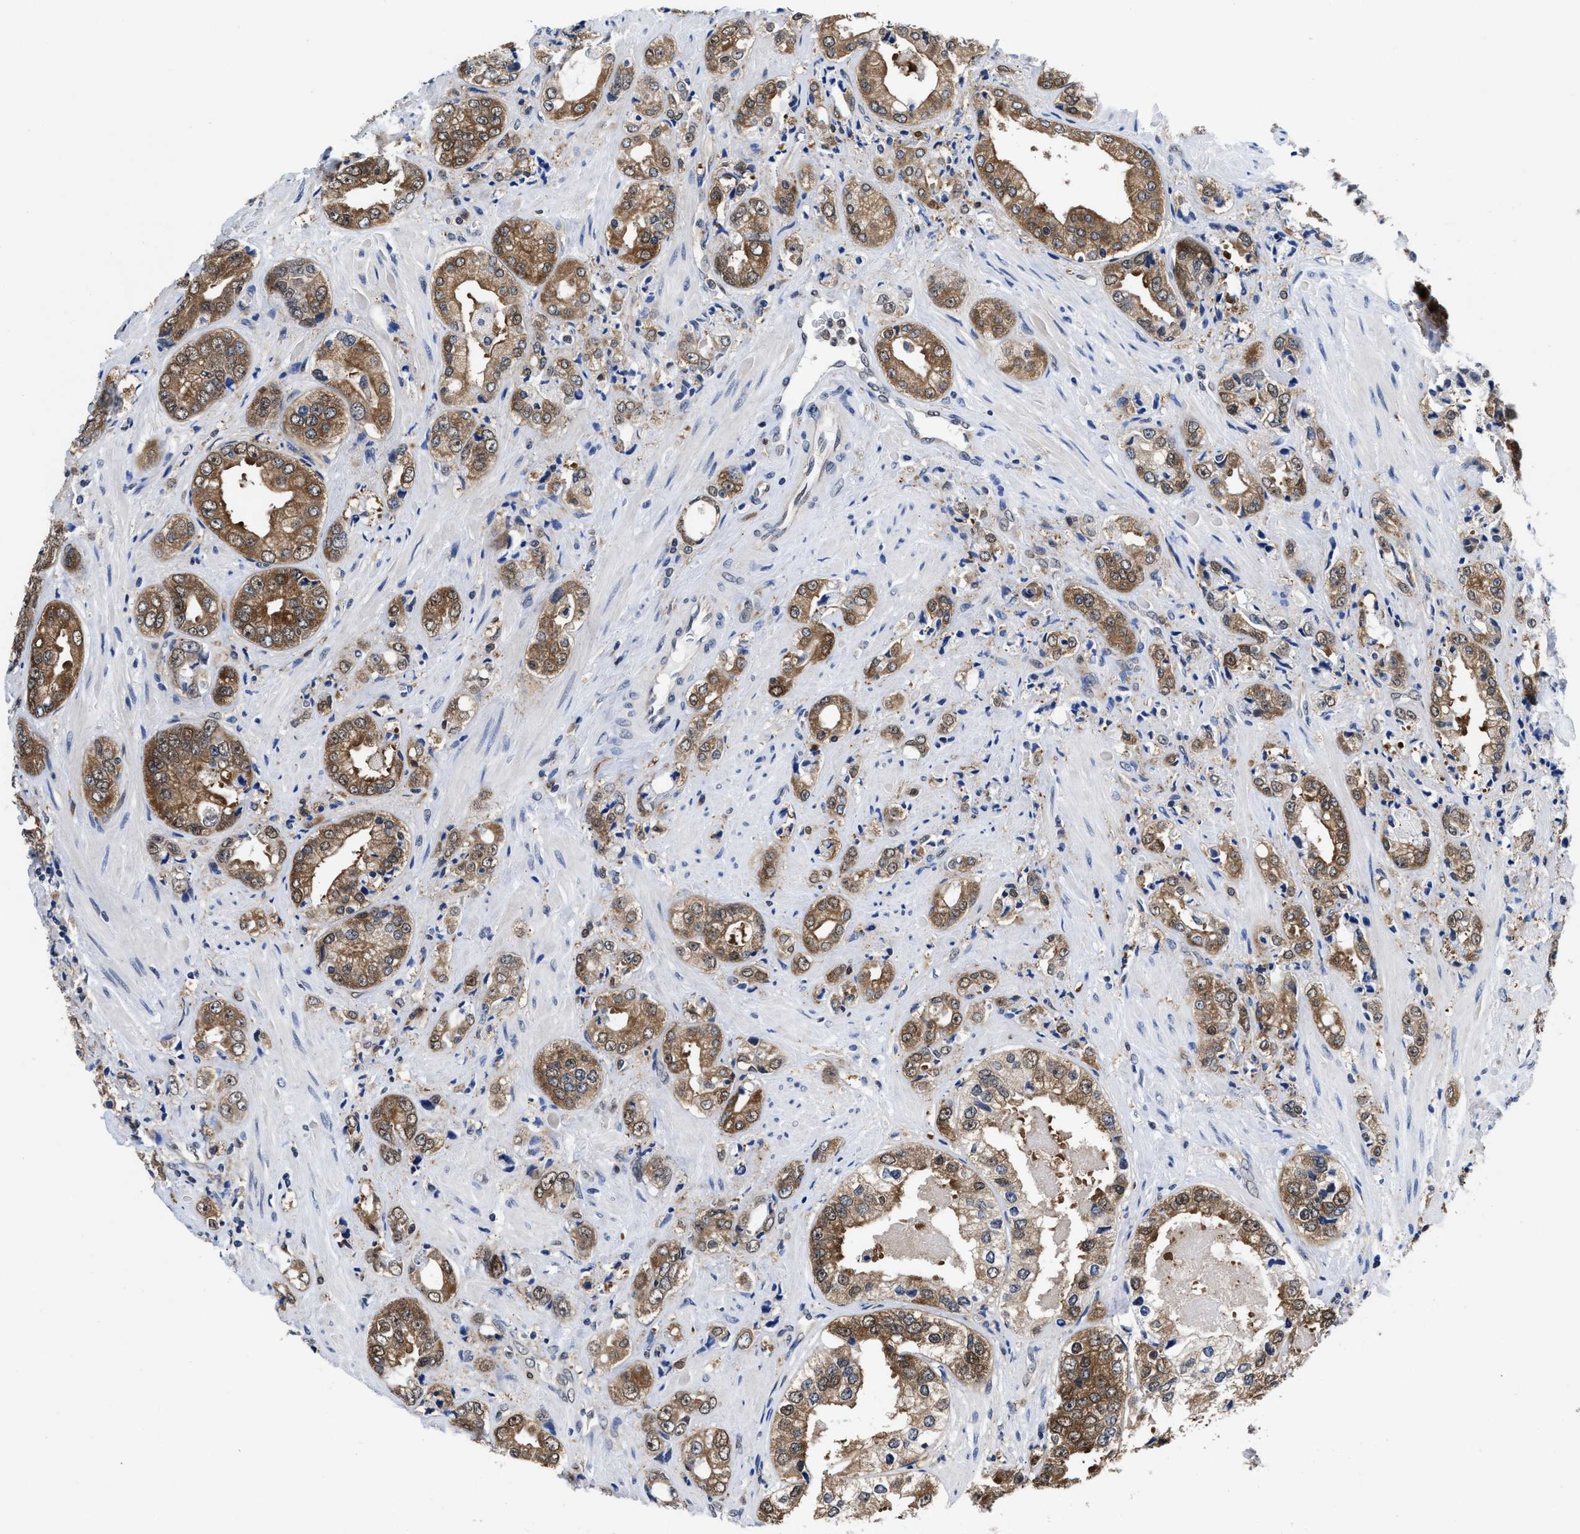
{"staining": {"intensity": "moderate", "quantity": ">75%", "location": "cytoplasmic/membranous"}, "tissue": "prostate cancer", "cell_type": "Tumor cells", "image_type": "cancer", "snomed": [{"axis": "morphology", "description": "Adenocarcinoma, High grade"}, {"axis": "topography", "description": "Prostate"}], "caption": "About >75% of tumor cells in human prostate cancer exhibit moderate cytoplasmic/membranous protein positivity as visualized by brown immunohistochemical staining.", "gene": "ACLY", "patient": {"sex": "male", "age": 61}}